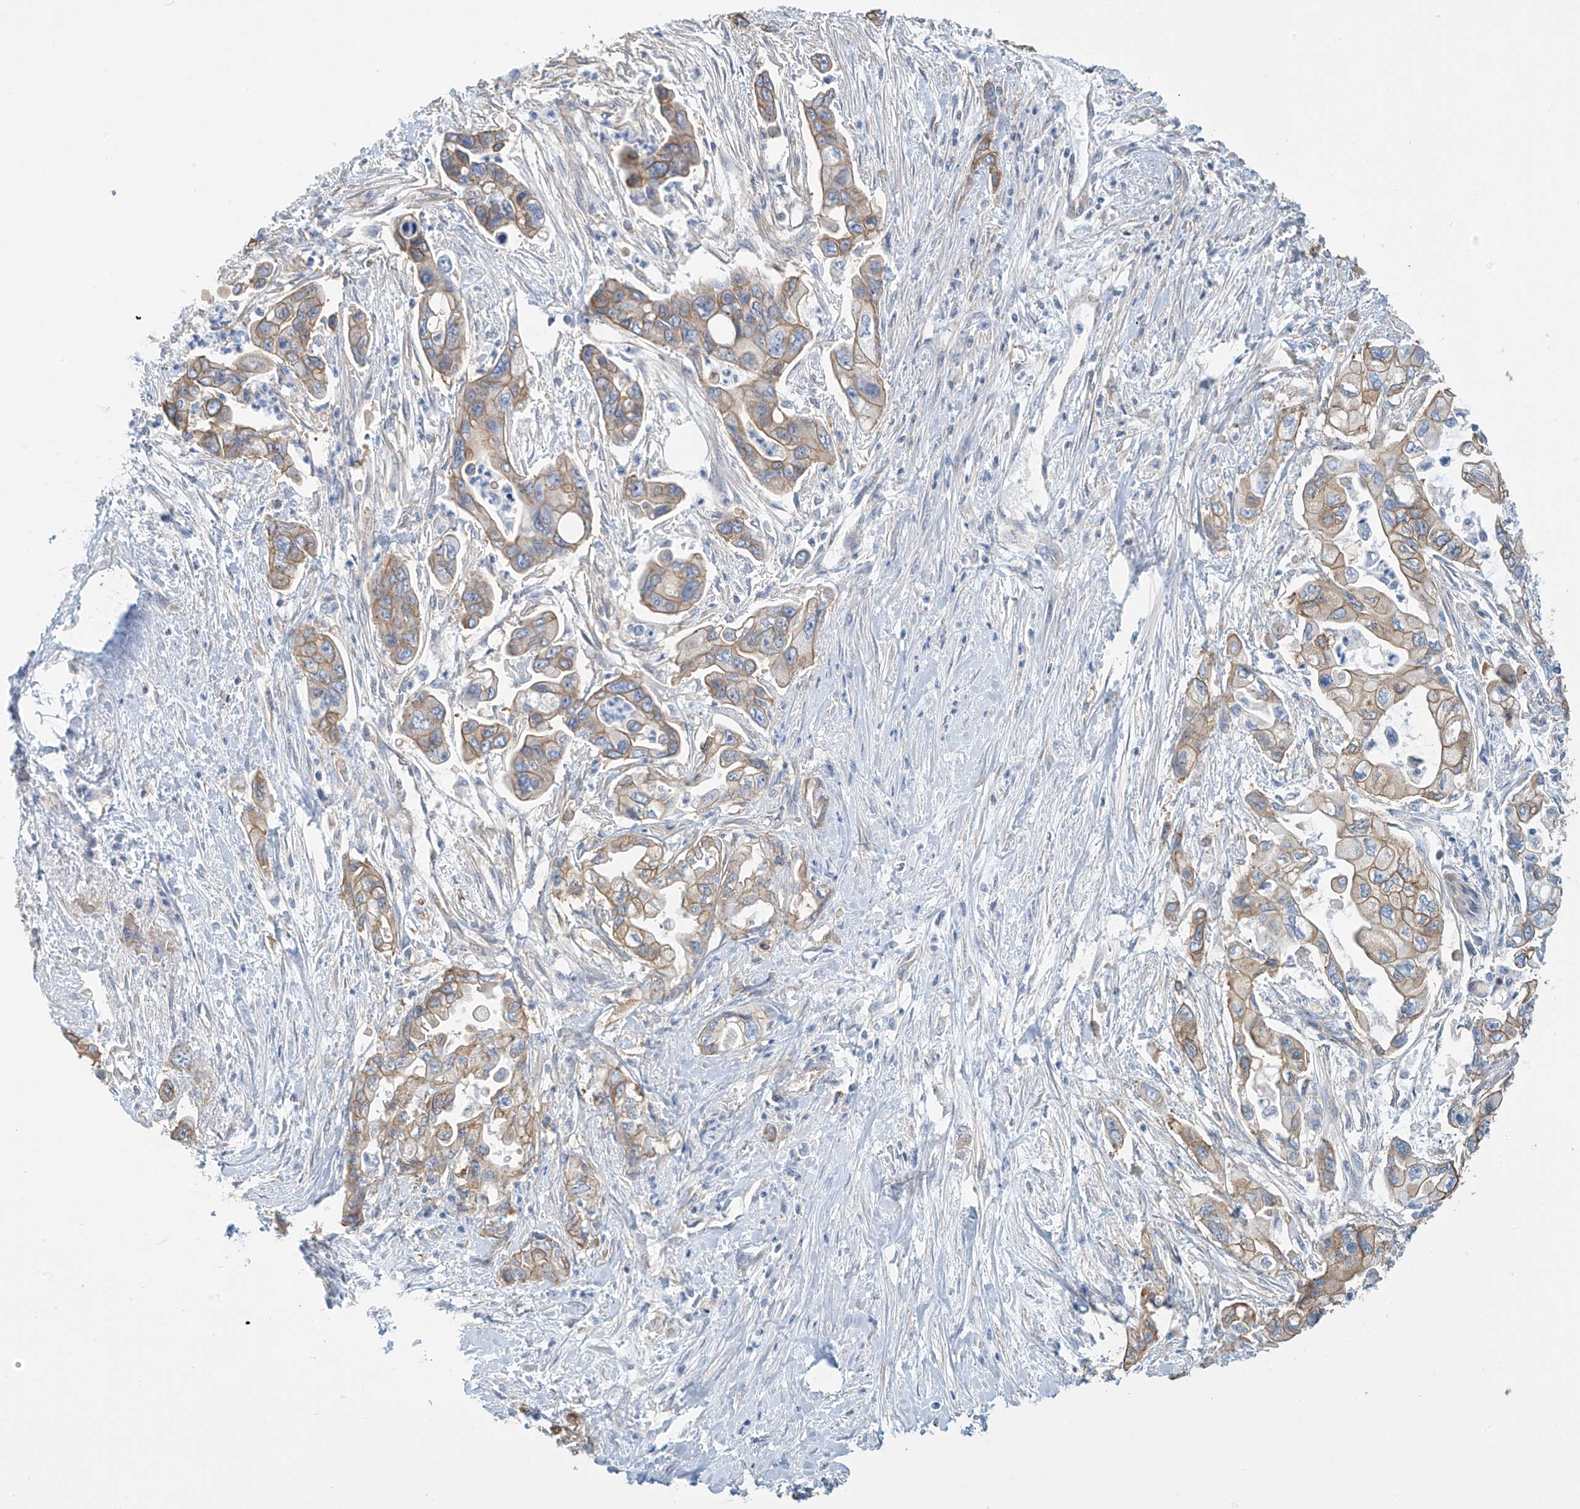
{"staining": {"intensity": "weak", "quantity": ">75%", "location": "cytoplasmic/membranous"}, "tissue": "pancreatic cancer", "cell_type": "Tumor cells", "image_type": "cancer", "snomed": [{"axis": "morphology", "description": "Adenocarcinoma, NOS"}, {"axis": "topography", "description": "Pancreas"}], "caption": "An immunohistochemistry (IHC) image of tumor tissue is shown. Protein staining in brown labels weak cytoplasmic/membranous positivity in adenocarcinoma (pancreatic) within tumor cells.", "gene": "ZNF846", "patient": {"sex": "male", "age": 70}}